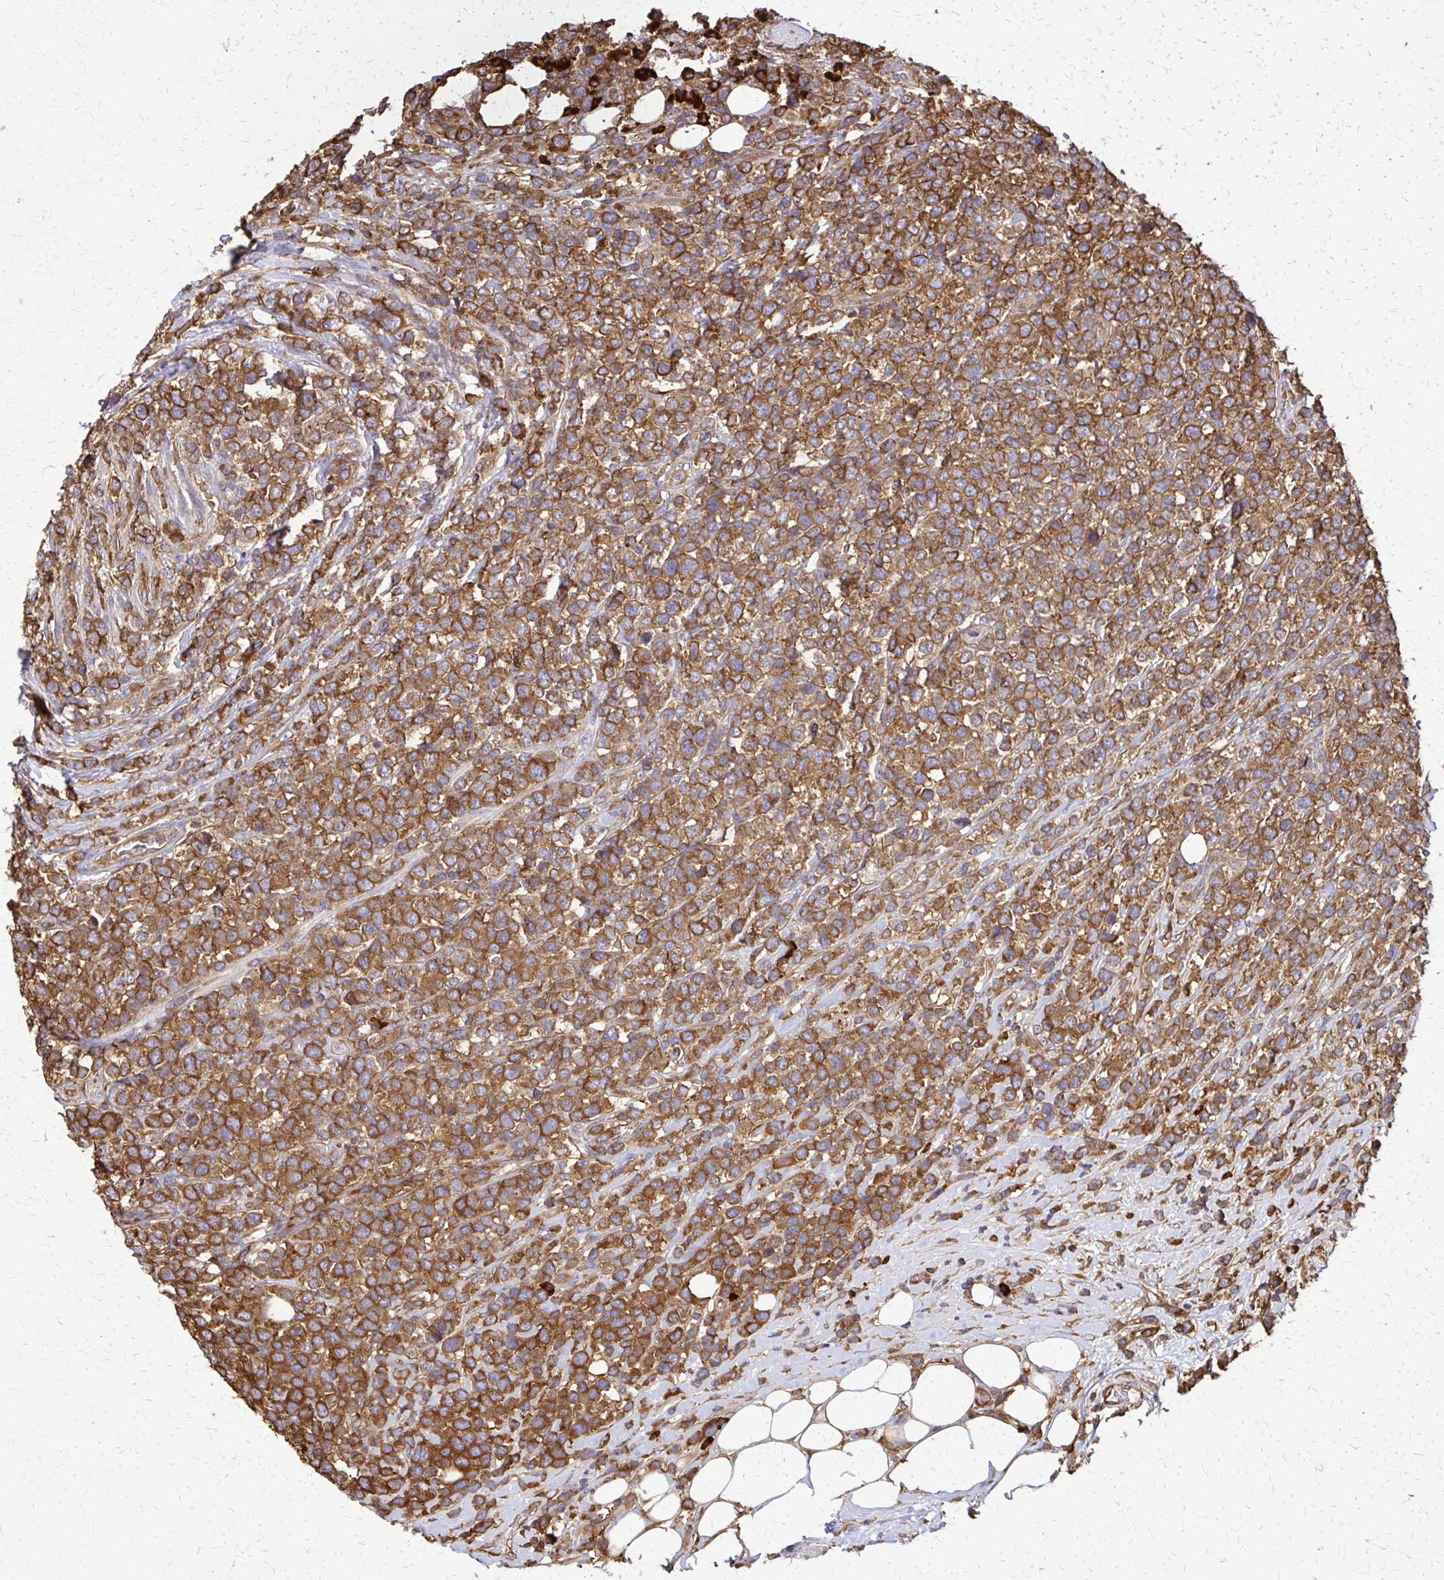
{"staining": {"intensity": "strong", "quantity": ">75%", "location": "cytoplasmic/membranous"}, "tissue": "lymphoma", "cell_type": "Tumor cells", "image_type": "cancer", "snomed": [{"axis": "morphology", "description": "Malignant lymphoma, non-Hodgkin's type, High grade"}, {"axis": "topography", "description": "Soft tissue"}], "caption": "Immunohistochemistry micrograph of lymphoma stained for a protein (brown), which demonstrates high levels of strong cytoplasmic/membranous positivity in approximately >75% of tumor cells.", "gene": "EEF2", "patient": {"sex": "female", "age": 56}}